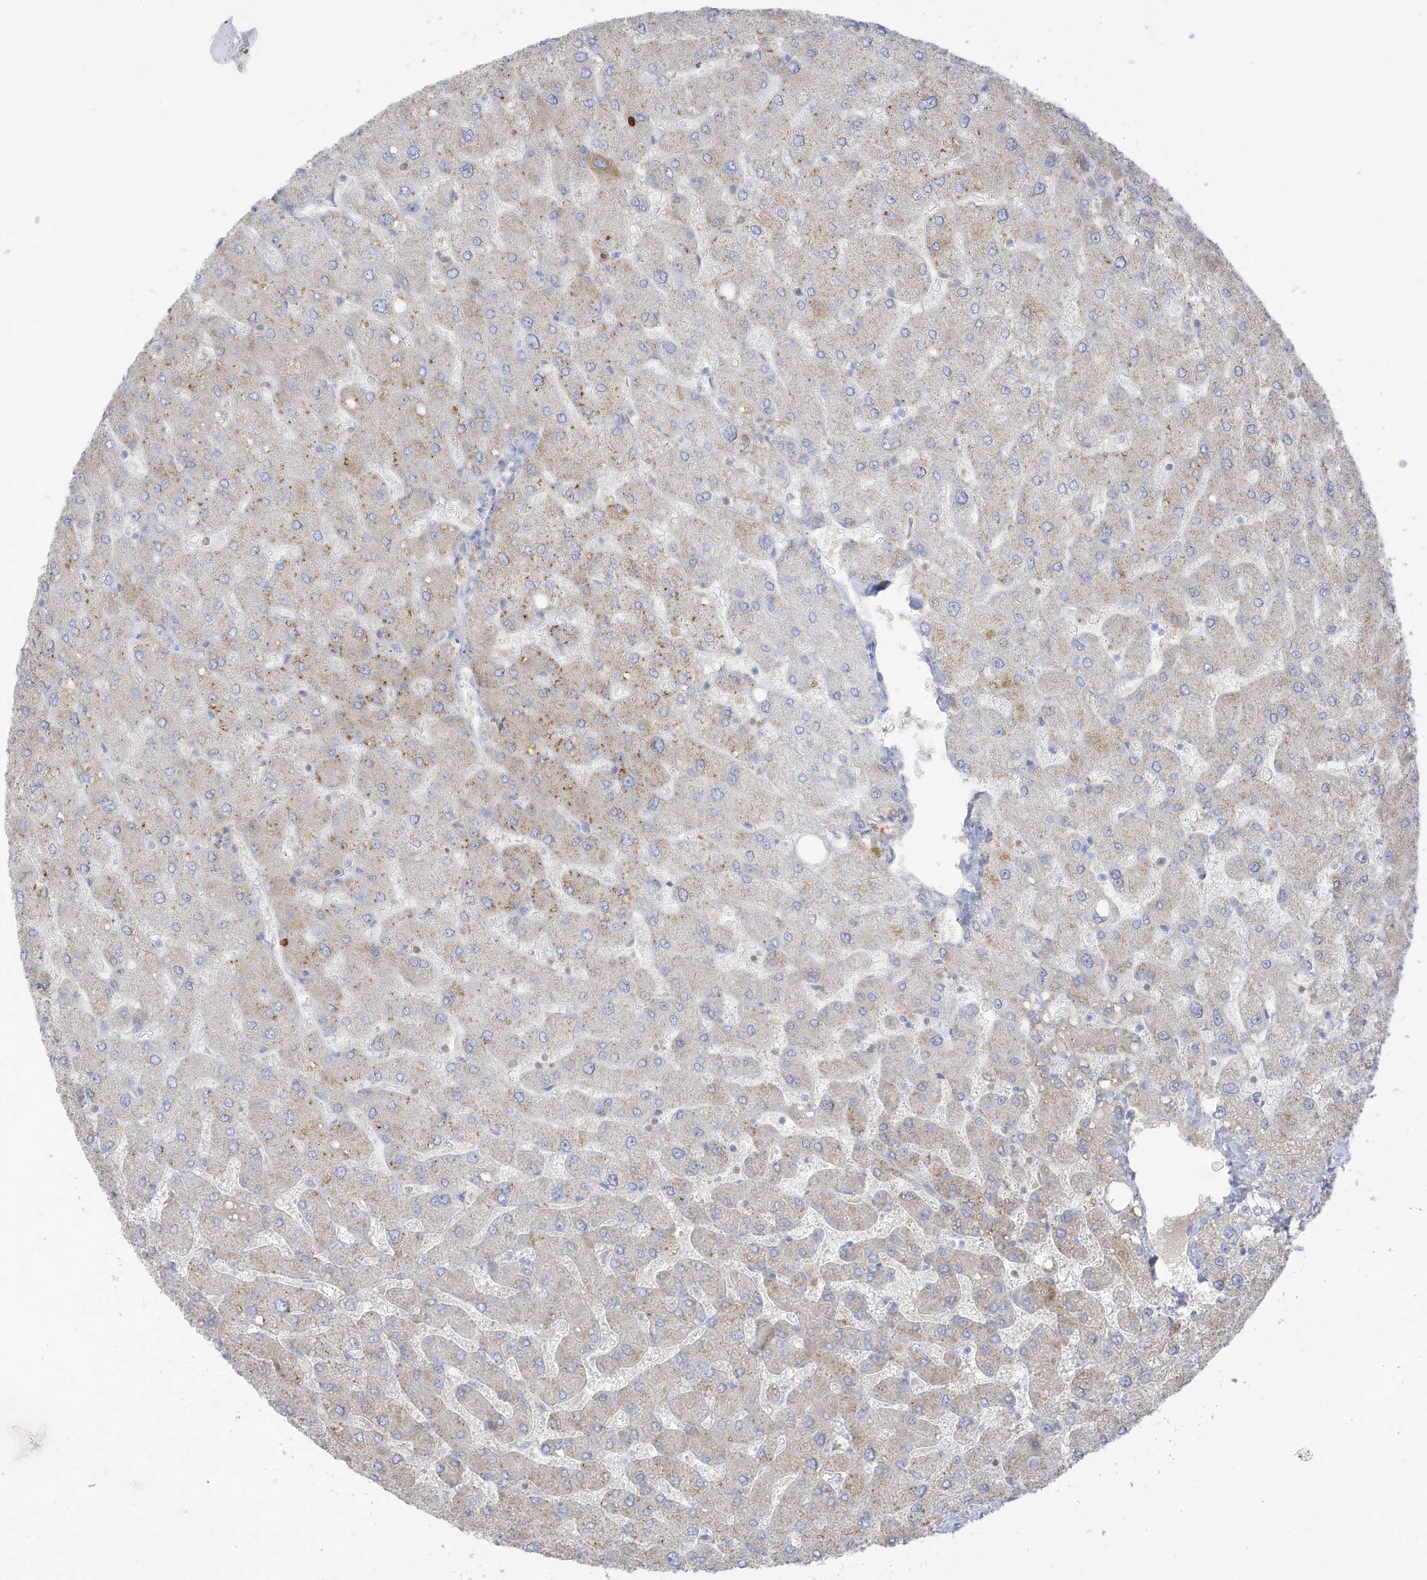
{"staining": {"intensity": "negative", "quantity": "none", "location": "none"}, "tissue": "liver", "cell_type": "Cholangiocytes", "image_type": "normal", "snomed": [{"axis": "morphology", "description": "Normal tissue, NOS"}, {"axis": "topography", "description": "Liver"}], "caption": "An immunohistochemistry (IHC) micrograph of normal liver is shown. There is no staining in cholangiocytes of liver. Nuclei are stained in blue.", "gene": "HSD17B13", "patient": {"sex": "male", "age": 55}}